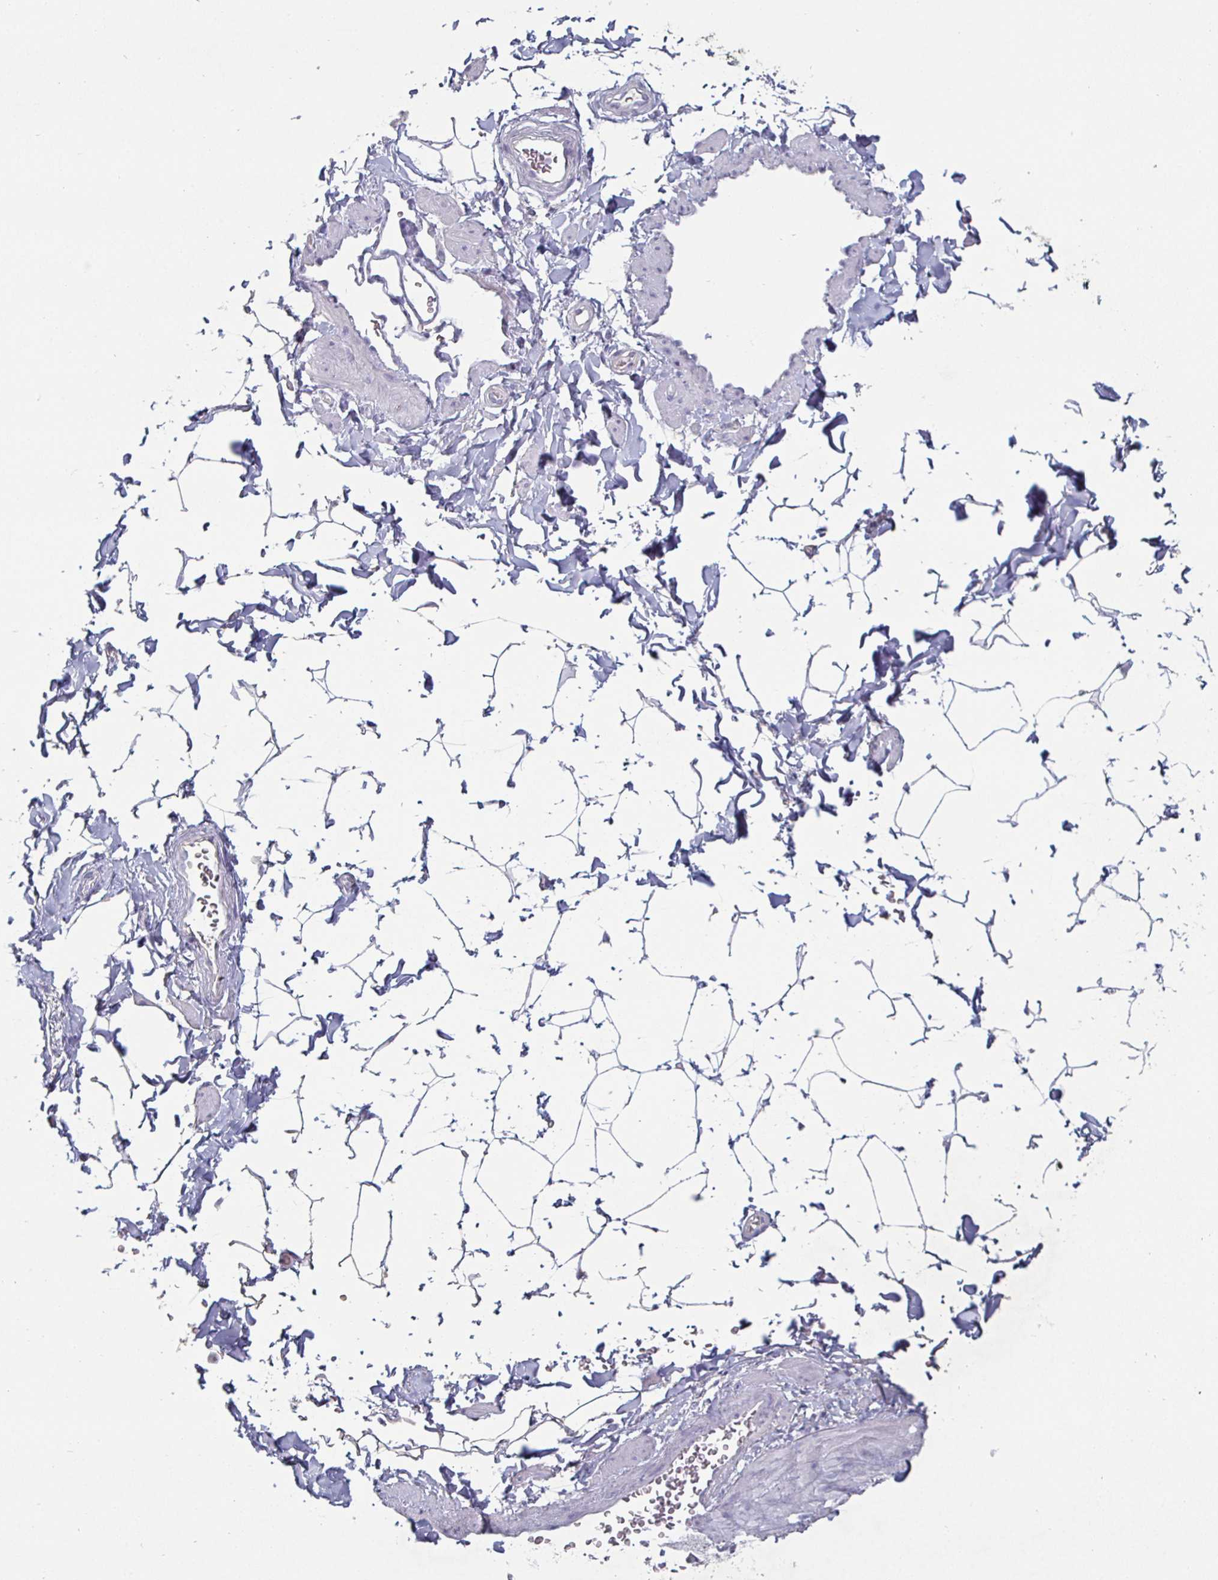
{"staining": {"intensity": "negative", "quantity": "none", "location": "none"}, "tissue": "adipose tissue", "cell_type": "Adipocytes", "image_type": "normal", "snomed": [{"axis": "morphology", "description": "Normal tissue, NOS"}, {"axis": "topography", "description": "Epididymis"}, {"axis": "topography", "description": "Peripheral nerve tissue"}], "caption": "Image shows no significant protein positivity in adipocytes of normal adipose tissue.", "gene": "ENPP1", "patient": {"sex": "male", "age": 32}}